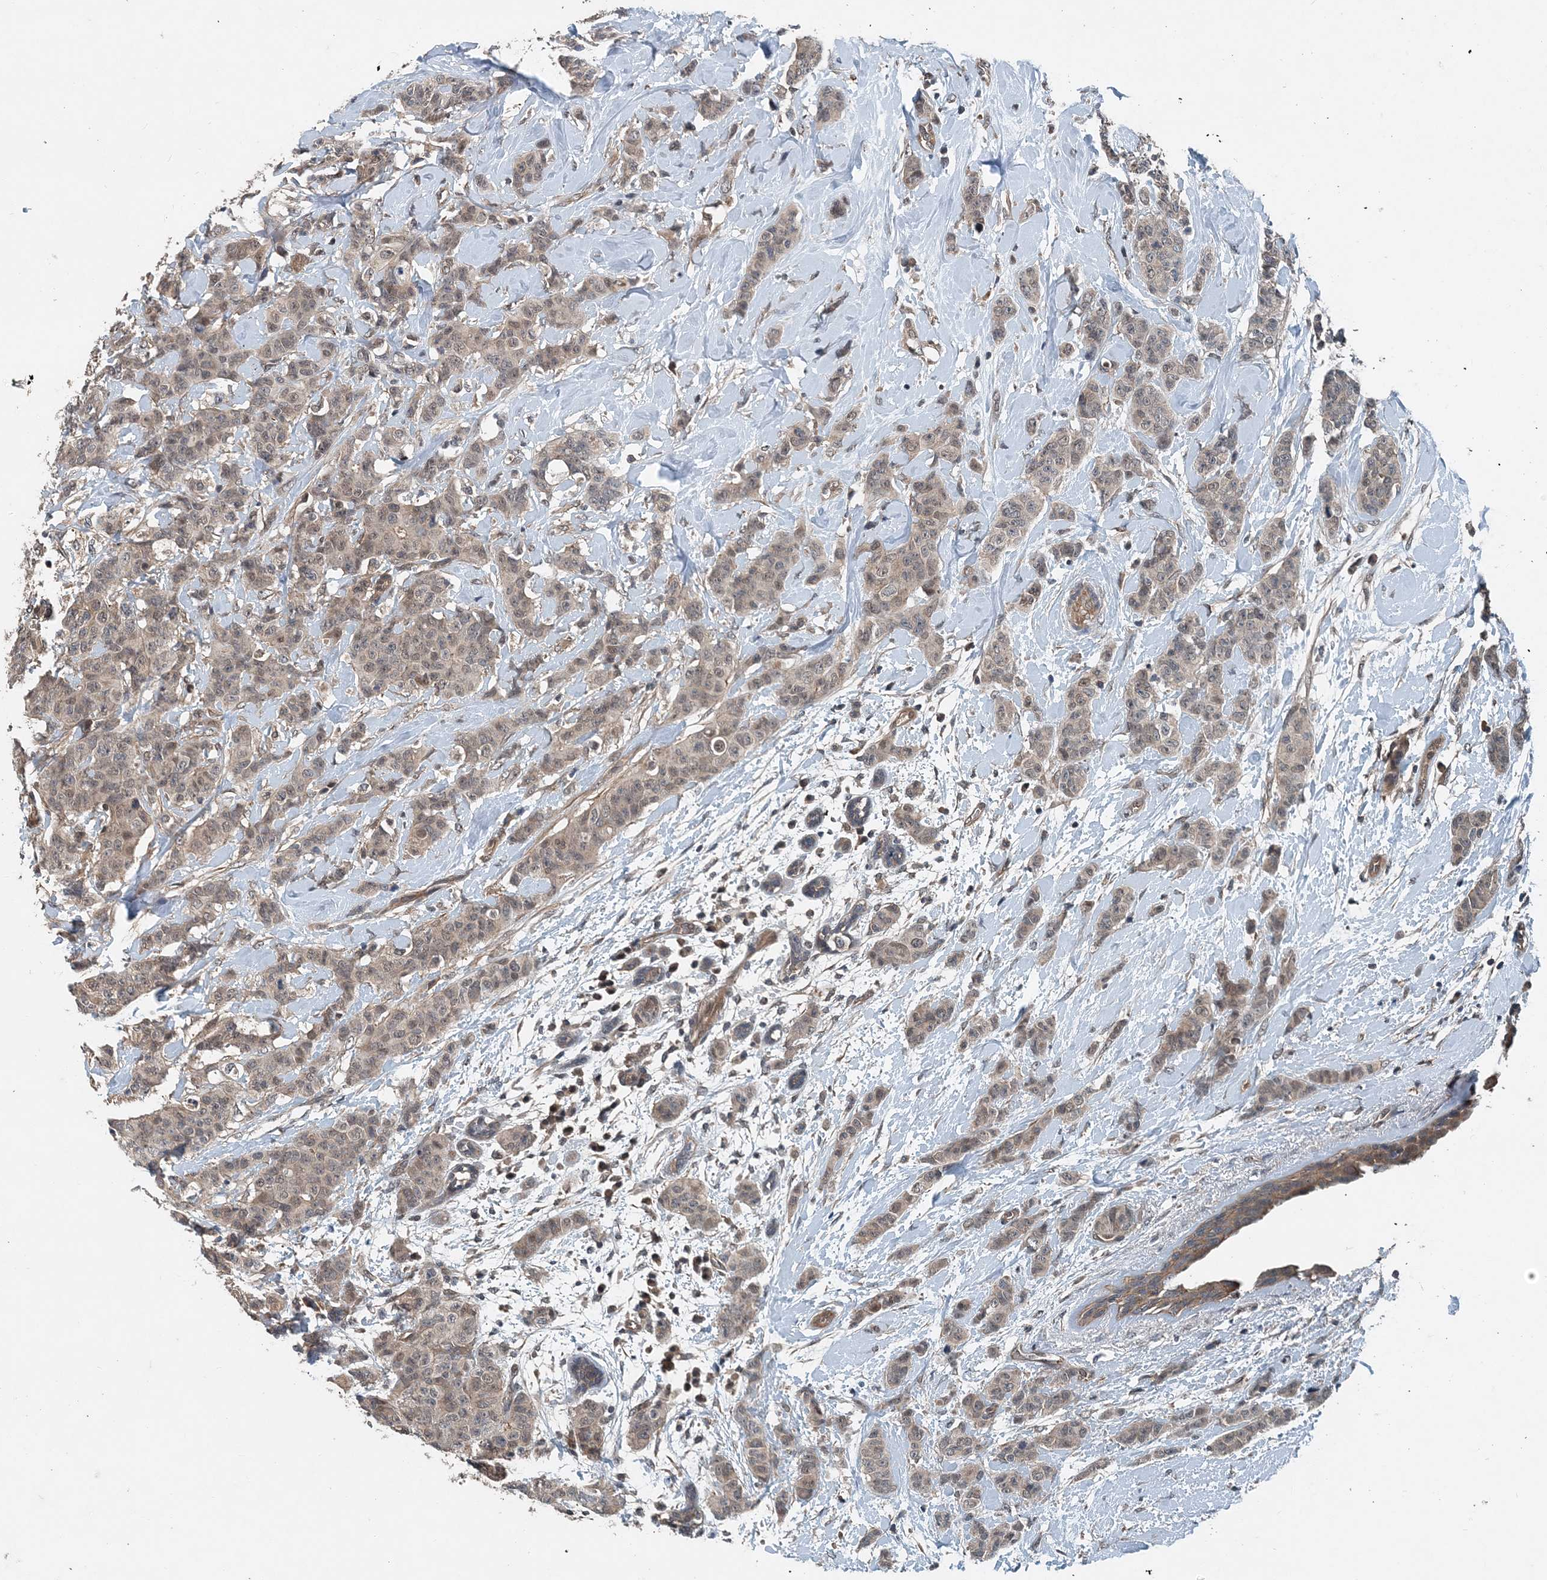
{"staining": {"intensity": "weak", "quantity": "25%-75%", "location": "cytoplasmic/membranous"}, "tissue": "breast cancer", "cell_type": "Tumor cells", "image_type": "cancer", "snomed": [{"axis": "morphology", "description": "Normal tissue, NOS"}, {"axis": "morphology", "description": "Duct carcinoma"}, {"axis": "topography", "description": "Breast"}], "caption": "Infiltrating ductal carcinoma (breast) stained with a protein marker shows weak staining in tumor cells.", "gene": "SMPD3", "patient": {"sex": "female", "age": 40}}